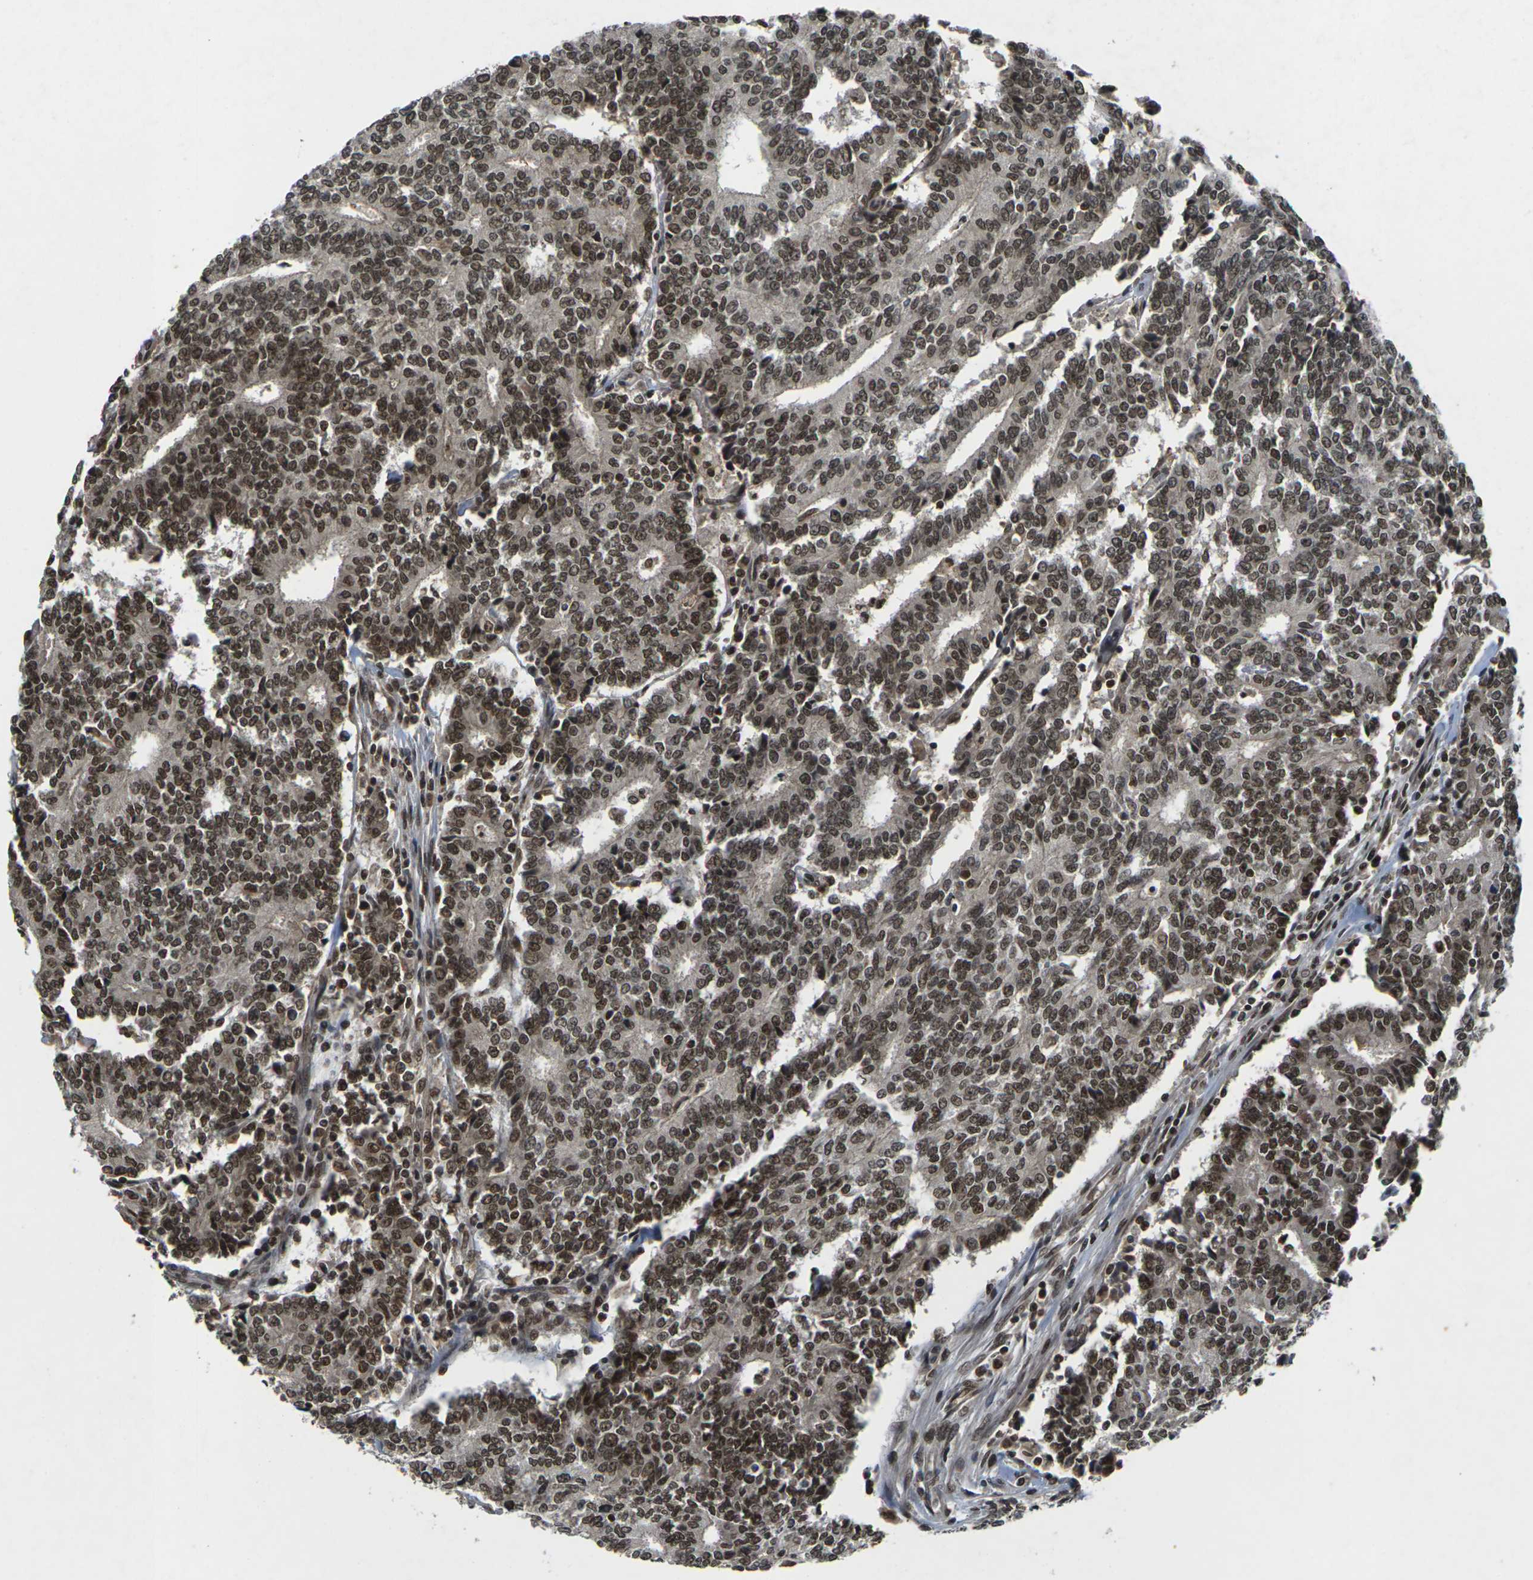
{"staining": {"intensity": "strong", "quantity": ">75%", "location": "nuclear"}, "tissue": "prostate cancer", "cell_type": "Tumor cells", "image_type": "cancer", "snomed": [{"axis": "morphology", "description": "Normal tissue, NOS"}, {"axis": "morphology", "description": "Adenocarcinoma, High grade"}, {"axis": "topography", "description": "Prostate"}, {"axis": "topography", "description": "Seminal veicle"}], "caption": "Human high-grade adenocarcinoma (prostate) stained with a protein marker displays strong staining in tumor cells.", "gene": "NELFA", "patient": {"sex": "male", "age": 55}}